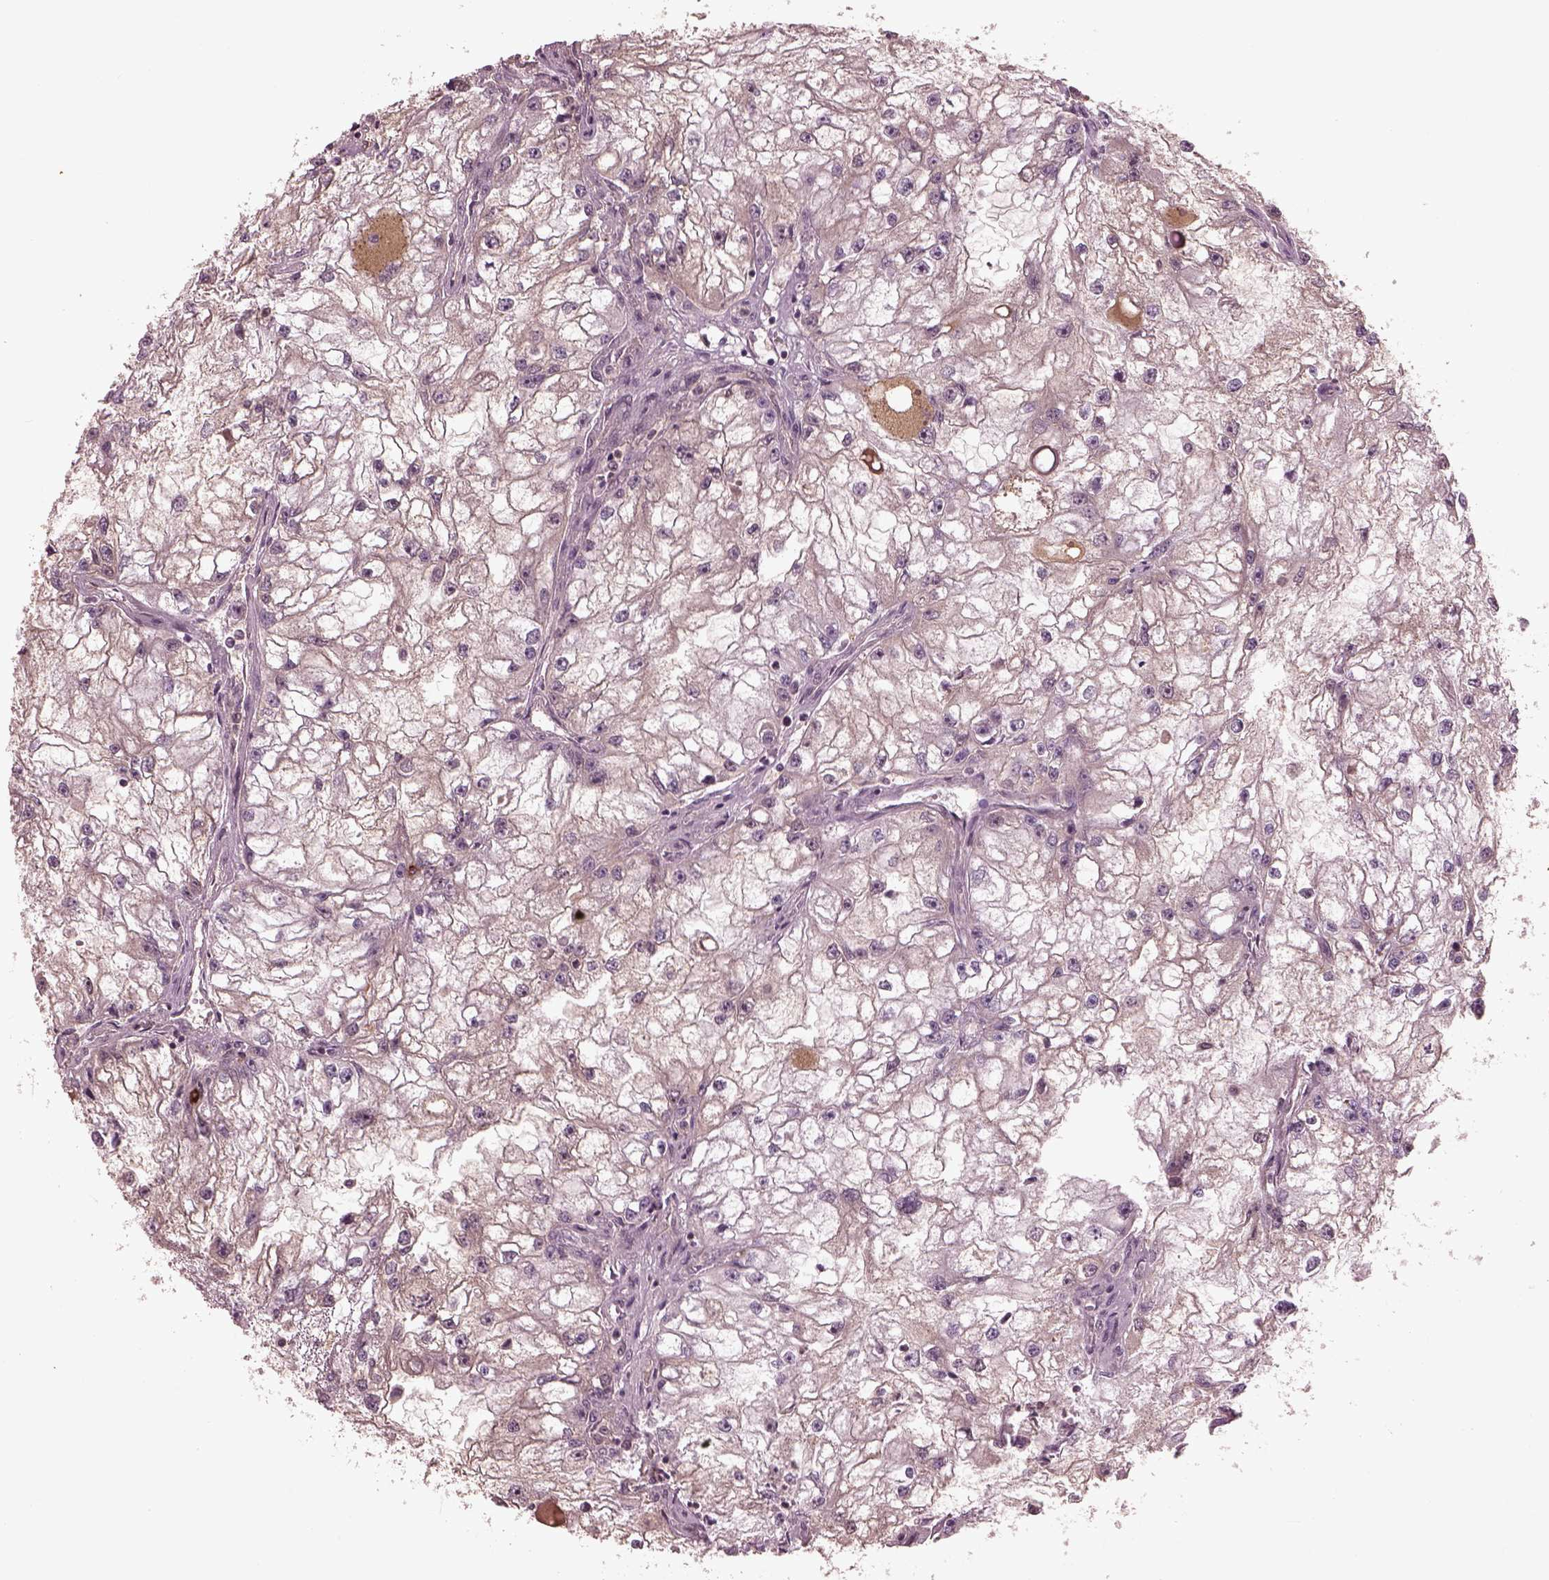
{"staining": {"intensity": "negative", "quantity": "none", "location": "none"}, "tissue": "renal cancer", "cell_type": "Tumor cells", "image_type": "cancer", "snomed": [{"axis": "morphology", "description": "Adenocarcinoma, NOS"}, {"axis": "topography", "description": "Kidney"}], "caption": "Immunohistochemistry image of neoplastic tissue: human adenocarcinoma (renal) stained with DAB displays no significant protein expression in tumor cells.", "gene": "PTX4", "patient": {"sex": "male", "age": 59}}